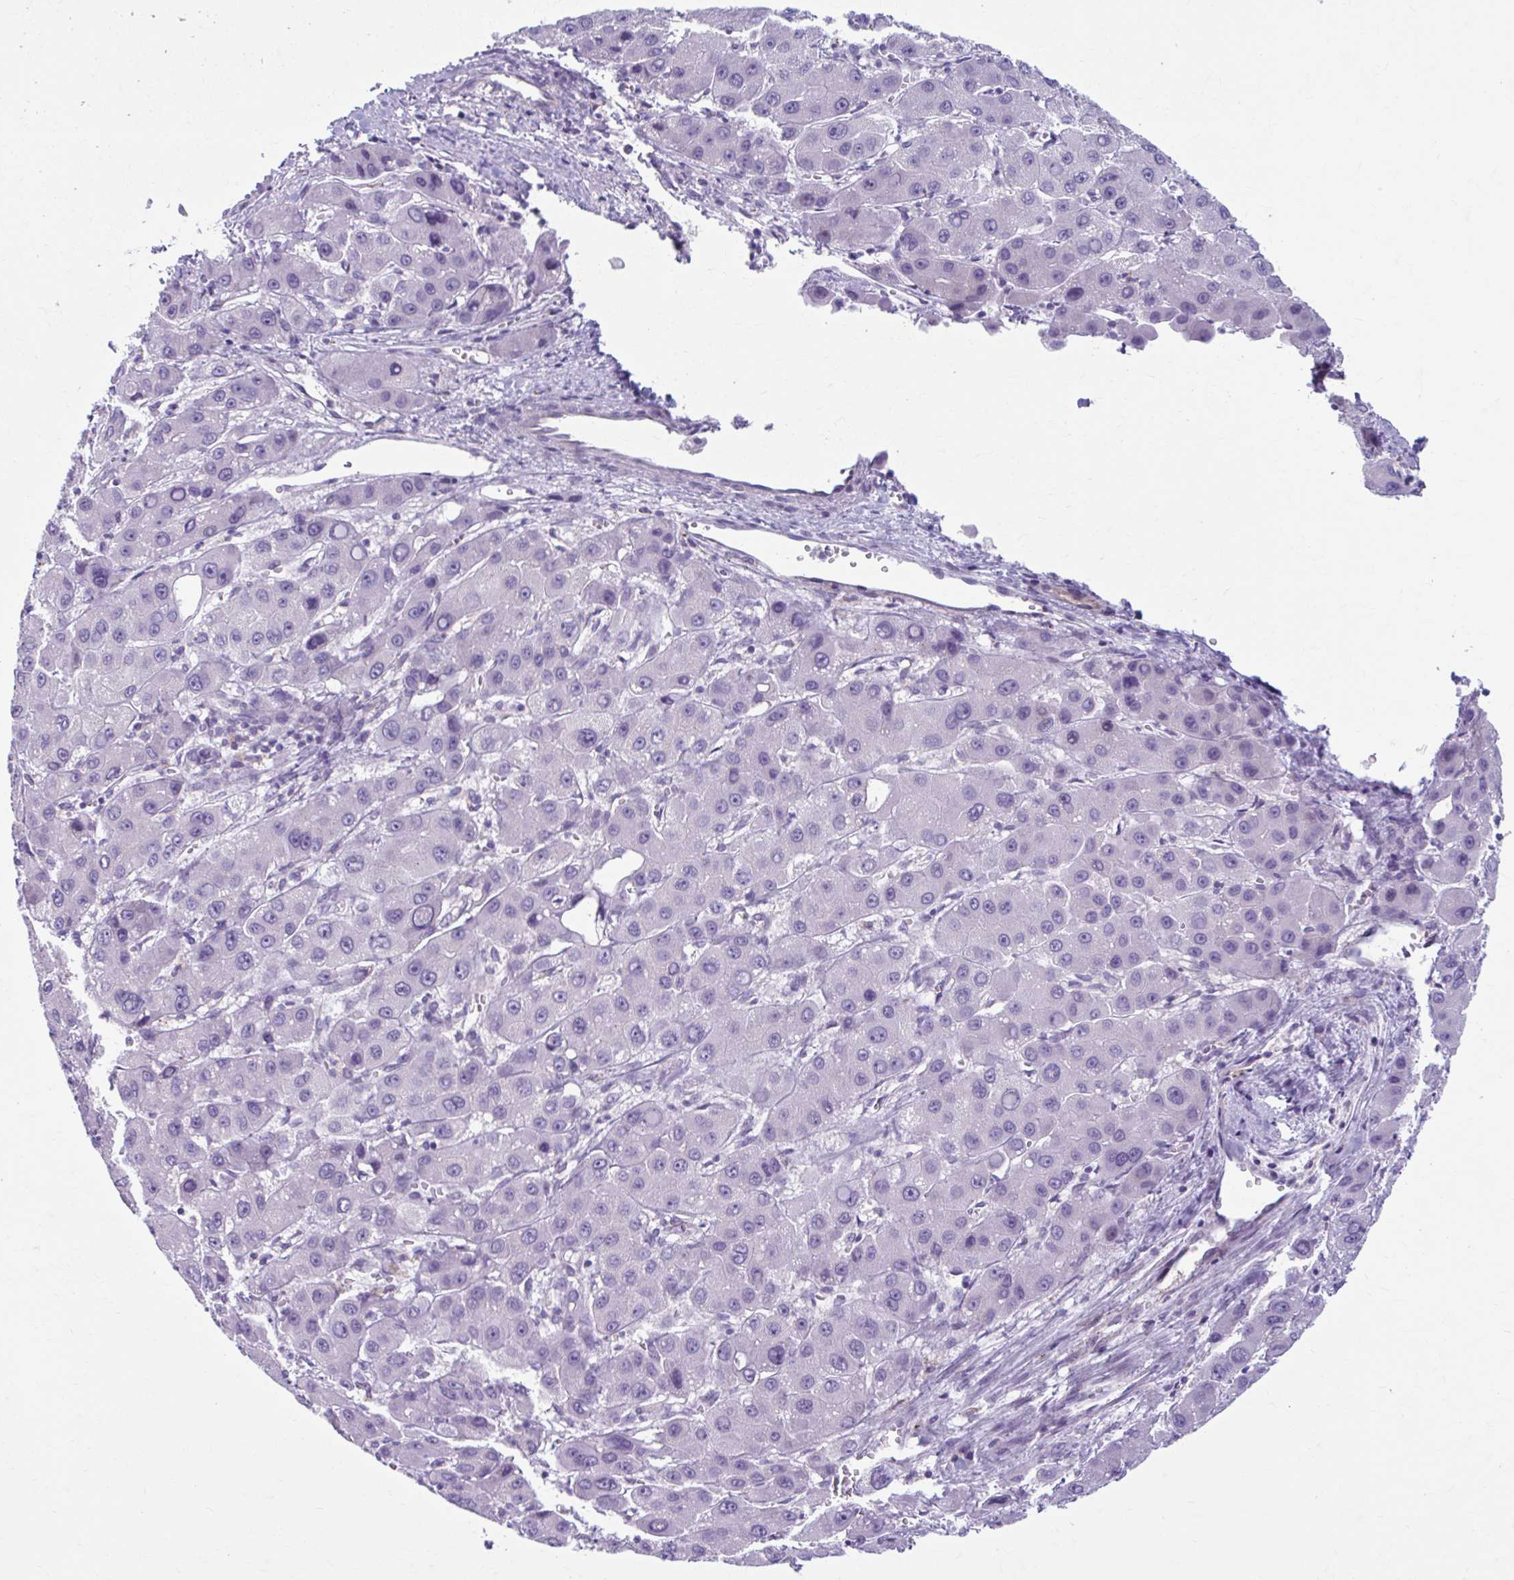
{"staining": {"intensity": "negative", "quantity": "none", "location": "none"}, "tissue": "liver cancer", "cell_type": "Tumor cells", "image_type": "cancer", "snomed": [{"axis": "morphology", "description": "Carcinoma, Hepatocellular, NOS"}, {"axis": "topography", "description": "Liver"}], "caption": "Immunohistochemistry of liver cancer (hepatocellular carcinoma) exhibits no expression in tumor cells. Nuclei are stained in blue.", "gene": "C12orf71", "patient": {"sex": "male", "age": 55}}